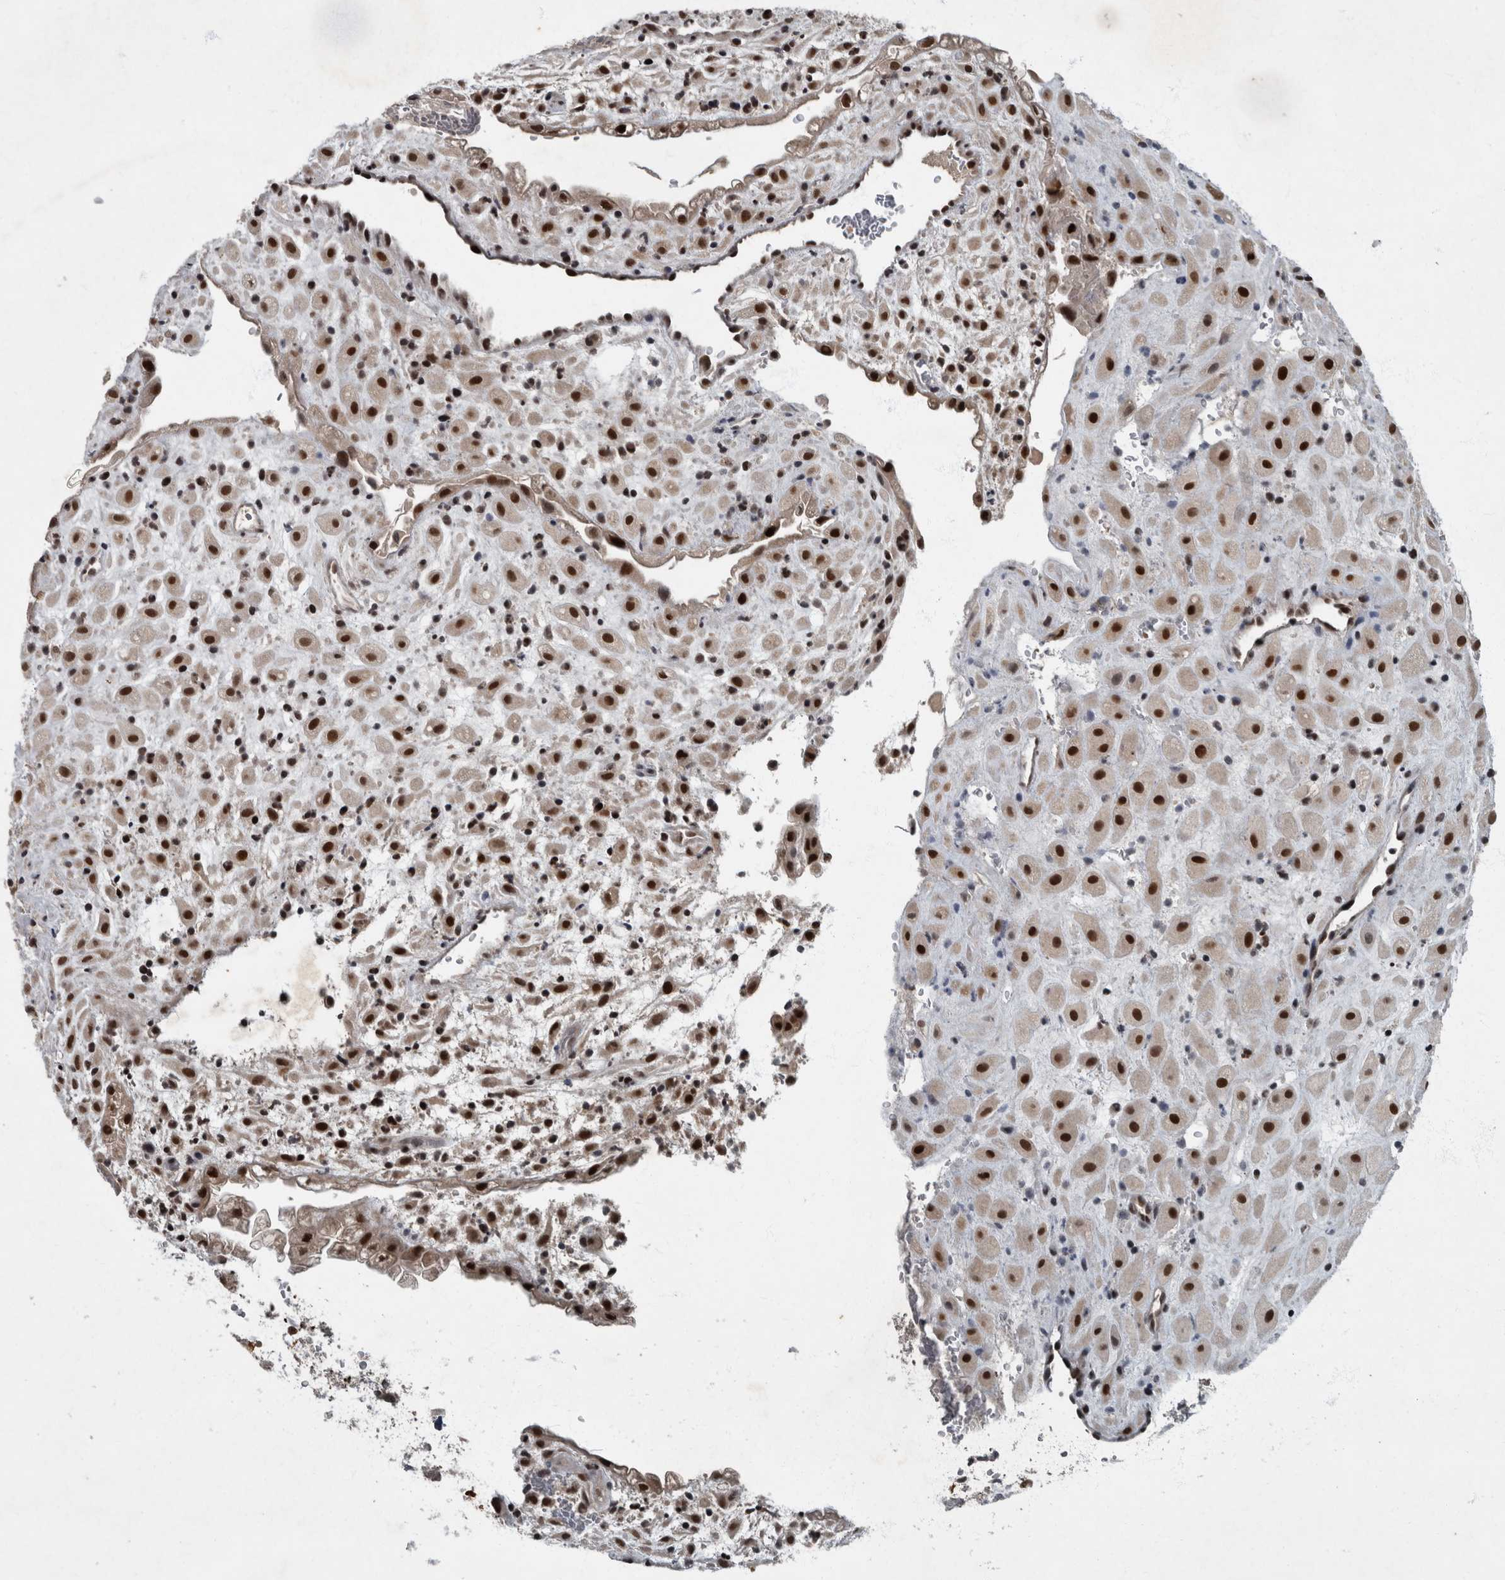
{"staining": {"intensity": "strong", "quantity": ">75%", "location": "nuclear"}, "tissue": "placenta", "cell_type": "Decidual cells", "image_type": "normal", "snomed": [{"axis": "morphology", "description": "Normal tissue, NOS"}, {"axis": "topography", "description": "Placenta"}], "caption": "A brown stain highlights strong nuclear expression of a protein in decidual cells of unremarkable placenta. (Brightfield microscopy of DAB IHC at high magnification).", "gene": "WDR33", "patient": {"sex": "female", "age": 35}}